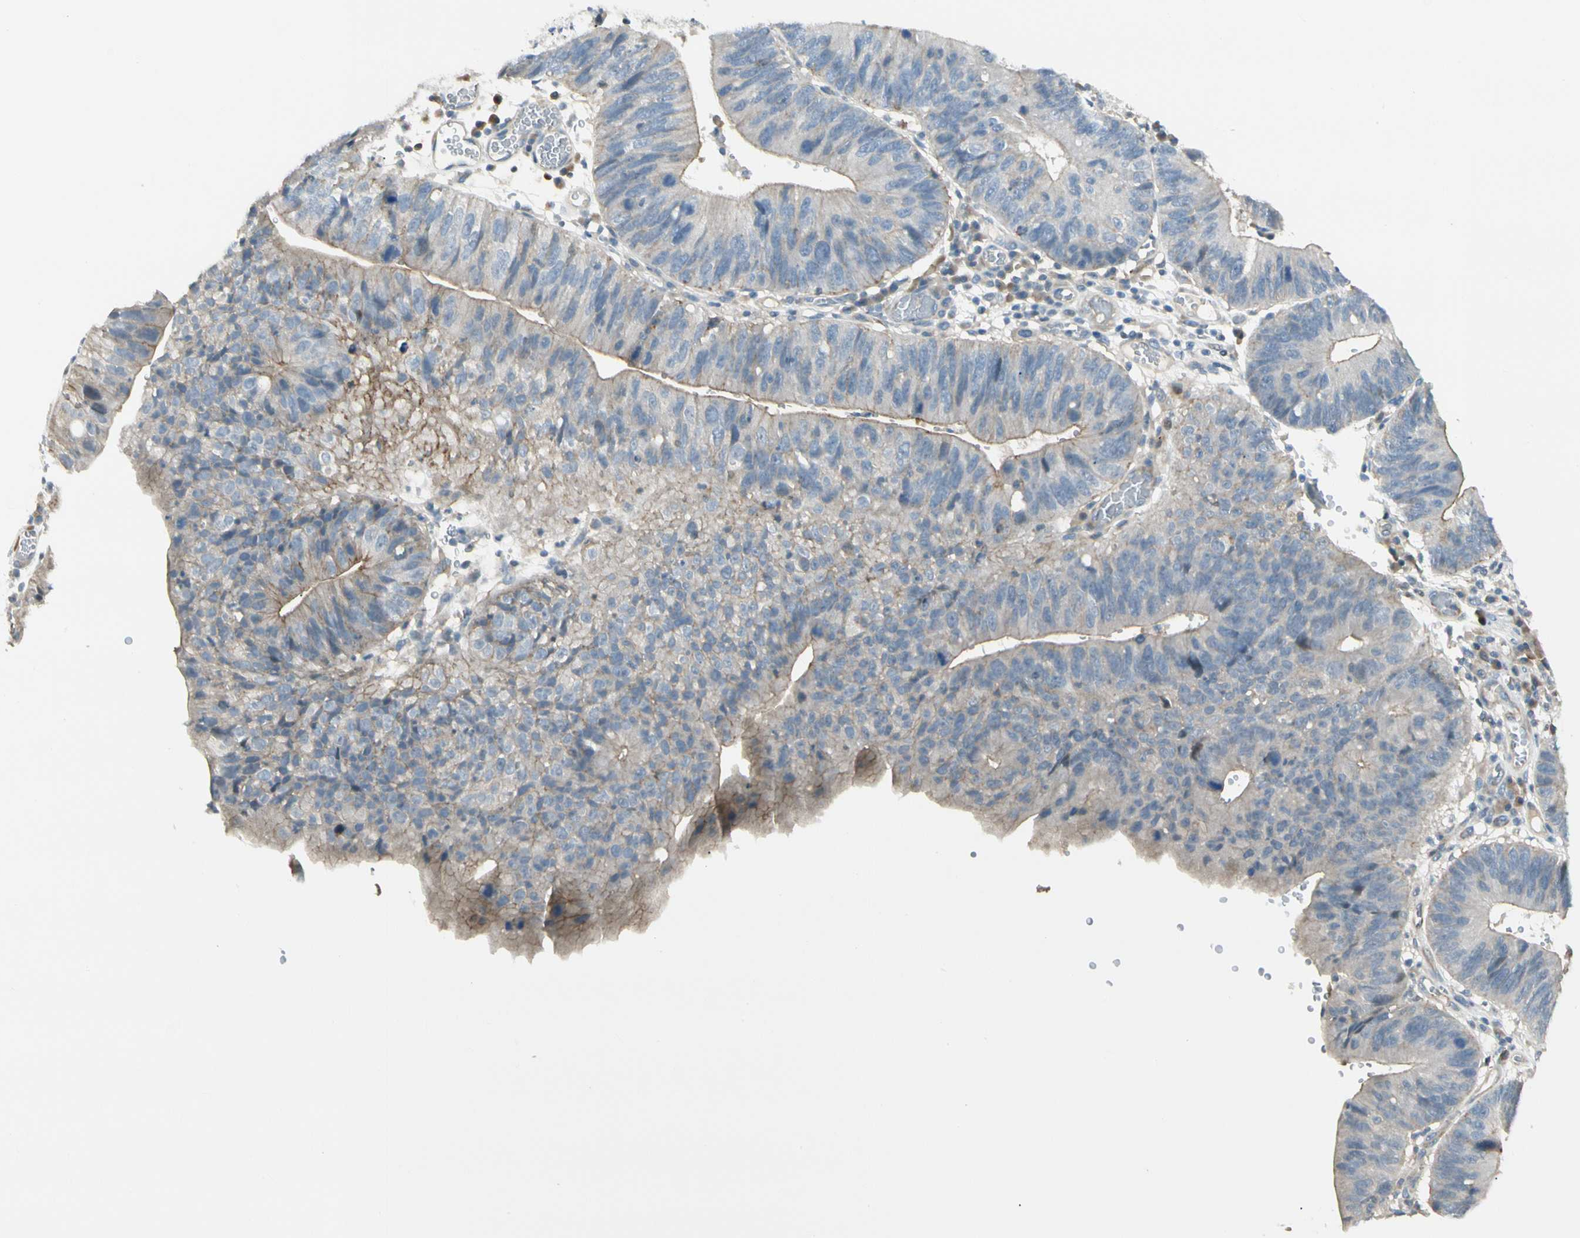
{"staining": {"intensity": "weak", "quantity": "25%-75%", "location": "cytoplasmic/membranous"}, "tissue": "stomach cancer", "cell_type": "Tumor cells", "image_type": "cancer", "snomed": [{"axis": "morphology", "description": "Adenocarcinoma, NOS"}, {"axis": "topography", "description": "Stomach"}], "caption": "Weak cytoplasmic/membranous staining for a protein is present in about 25%-75% of tumor cells of adenocarcinoma (stomach) using immunohistochemistry (IHC).", "gene": "P3H2", "patient": {"sex": "male", "age": 59}}